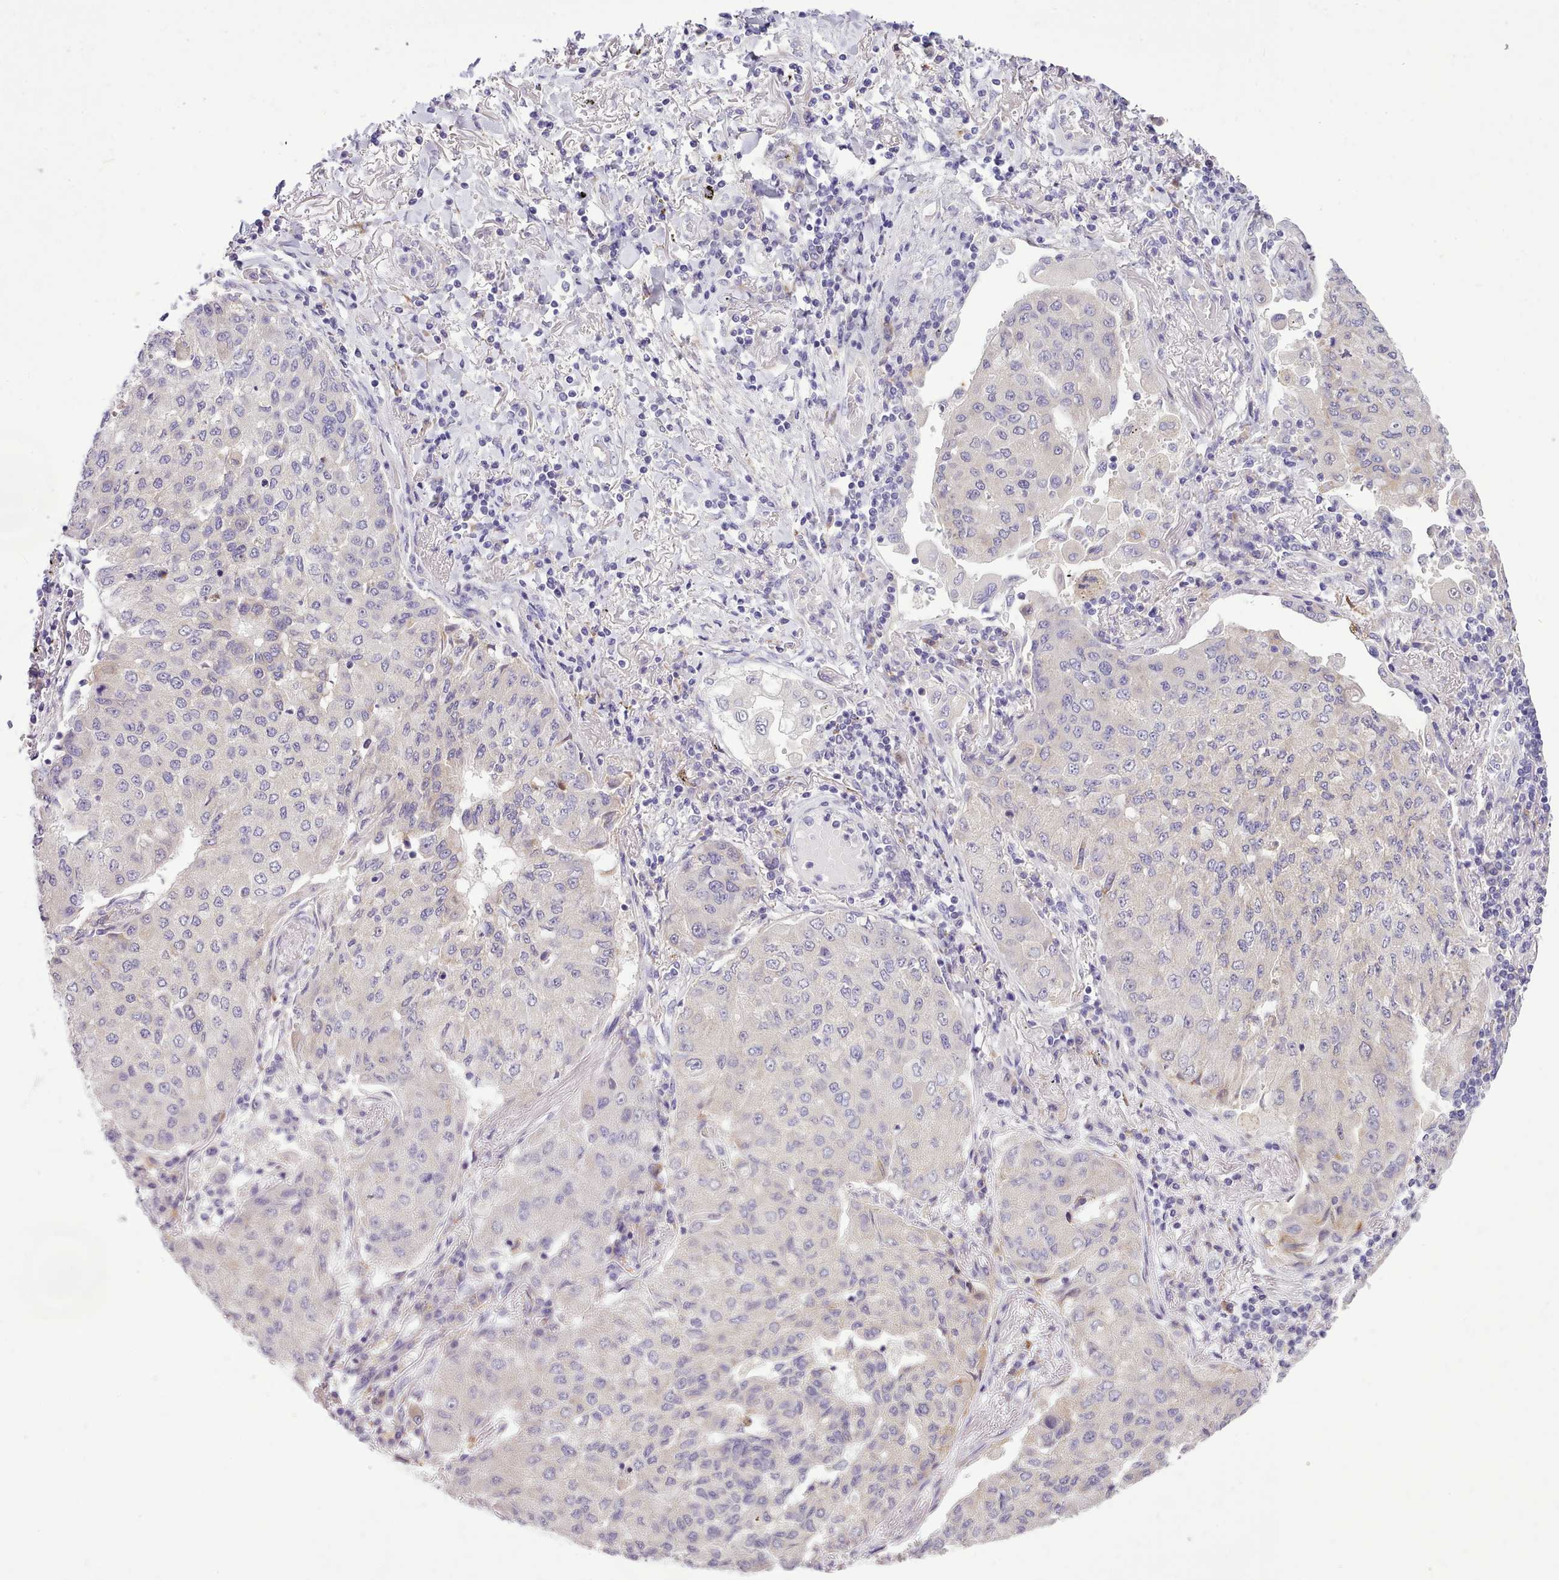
{"staining": {"intensity": "negative", "quantity": "none", "location": "none"}, "tissue": "lung cancer", "cell_type": "Tumor cells", "image_type": "cancer", "snomed": [{"axis": "morphology", "description": "Squamous cell carcinoma, NOS"}, {"axis": "topography", "description": "Lung"}], "caption": "DAB immunohistochemical staining of human lung squamous cell carcinoma exhibits no significant expression in tumor cells. The staining is performed using DAB (3,3'-diaminobenzidine) brown chromogen with nuclei counter-stained in using hematoxylin.", "gene": "FAM83E", "patient": {"sex": "male", "age": 74}}